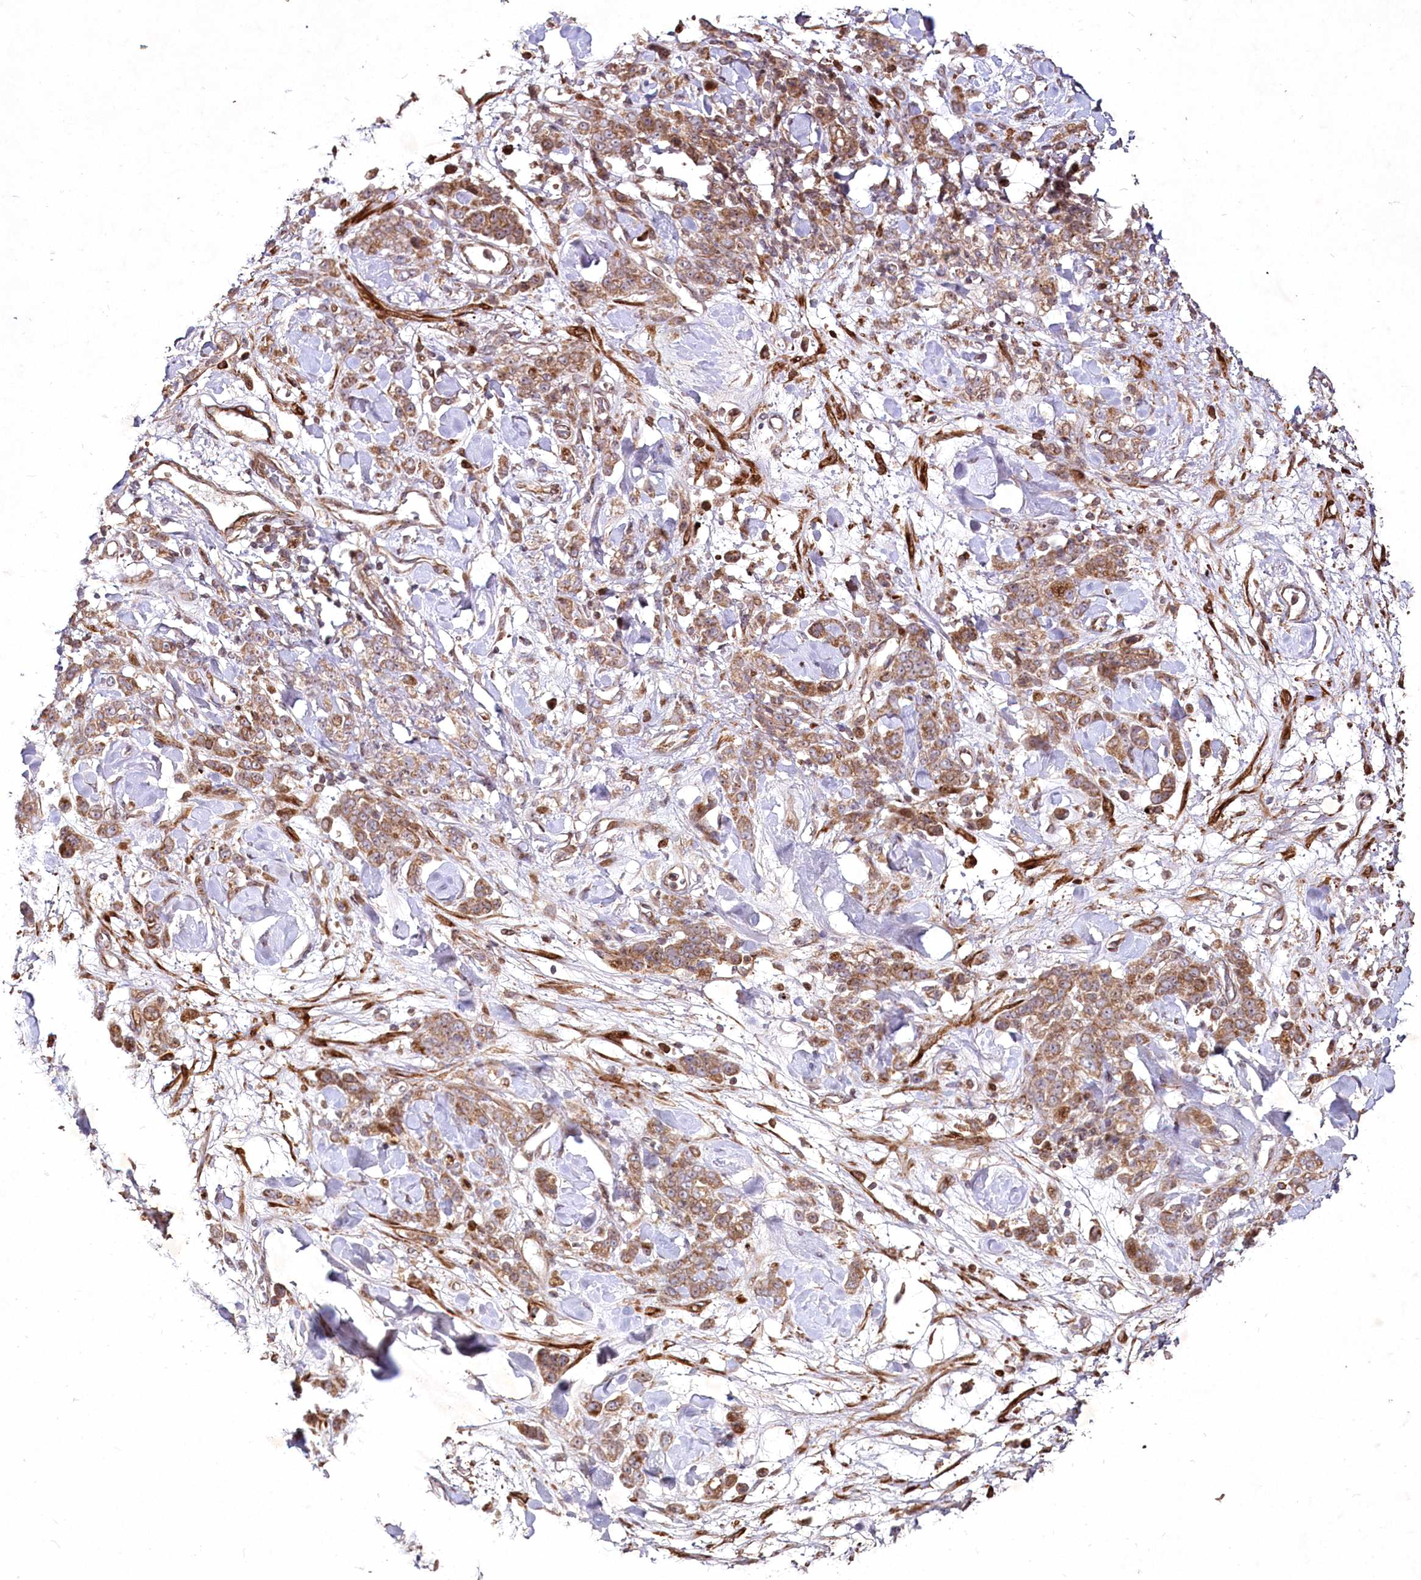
{"staining": {"intensity": "moderate", "quantity": ">75%", "location": "cytoplasmic/membranous"}, "tissue": "stomach cancer", "cell_type": "Tumor cells", "image_type": "cancer", "snomed": [{"axis": "morphology", "description": "Normal tissue, NOS"}, {"axis": "morphology", "description": "Adenocarcinoma, NOS"}, {"axis": "topography", "description": "Stomach"}], "caption": "Moderate cytoplasmic/membranous expression for a protein is identified in about >75% of tumor cells of stomach cancer using immunohistochemistry (IHC).", "gene": "PSTK", "patient": {"sex": "male", "age": 82}}